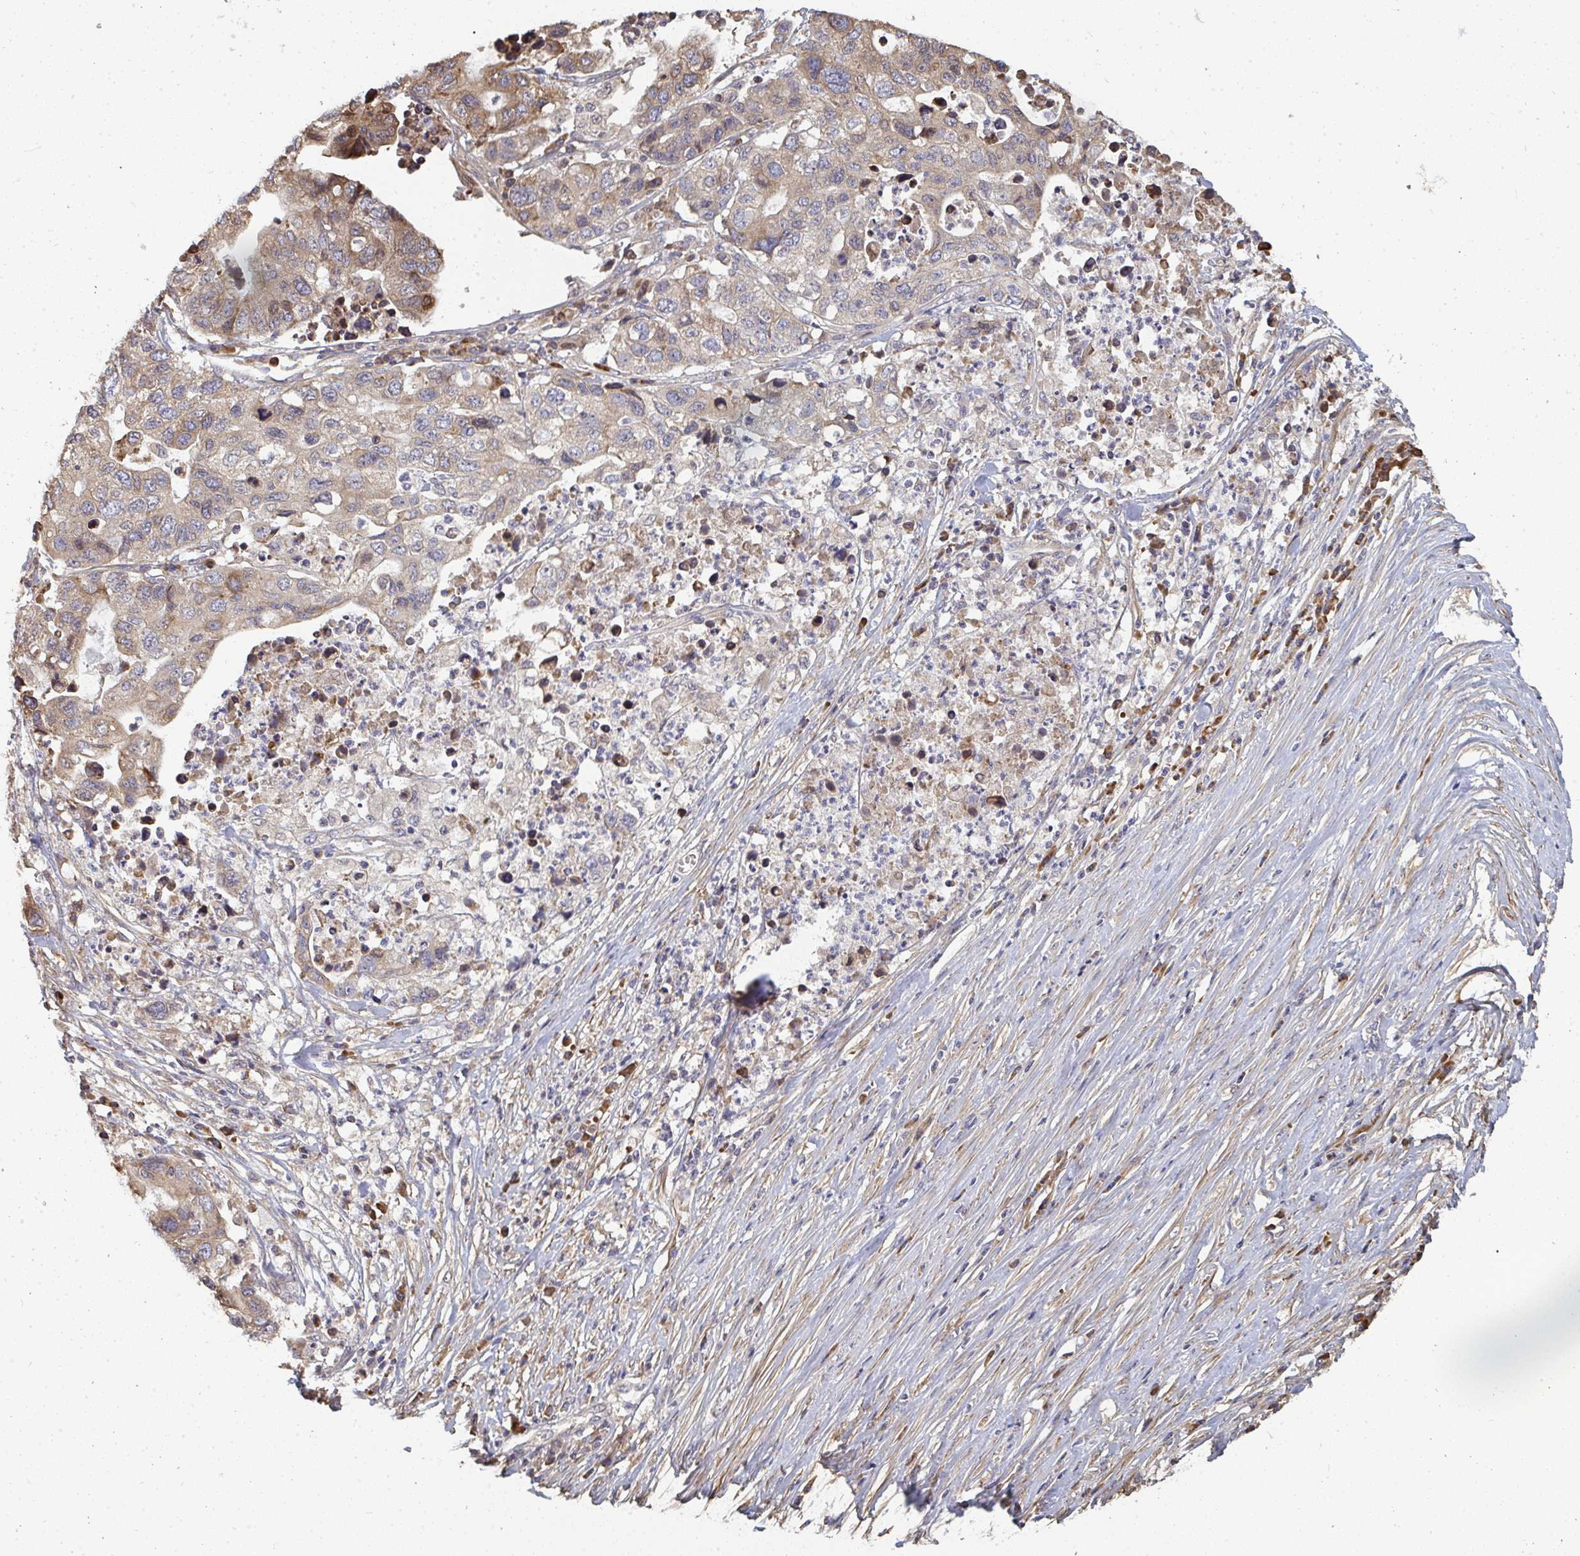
{"staining": {"intensity": "weak", "quantity": ">75%", "location": "cytoplasmic/membranous"}, "tissue": "stomach cancer", "cell_type": "Tumor cells", "image_type": "cancer", "snomed": [{"axis": "morphology", "description": "Adenocarcinoma, NOS"}, {"axis": "topography", "description": "Stomach, upper"}], "caption": "Adenocarcinoma (stomach) stained for a protein (brown) reveals weak cytoplasmic/membranous positive staining in approximately >75% of tumor cells.", "gene": "ZFYVE28", "patient": {"sex": "female", "age": 67}}